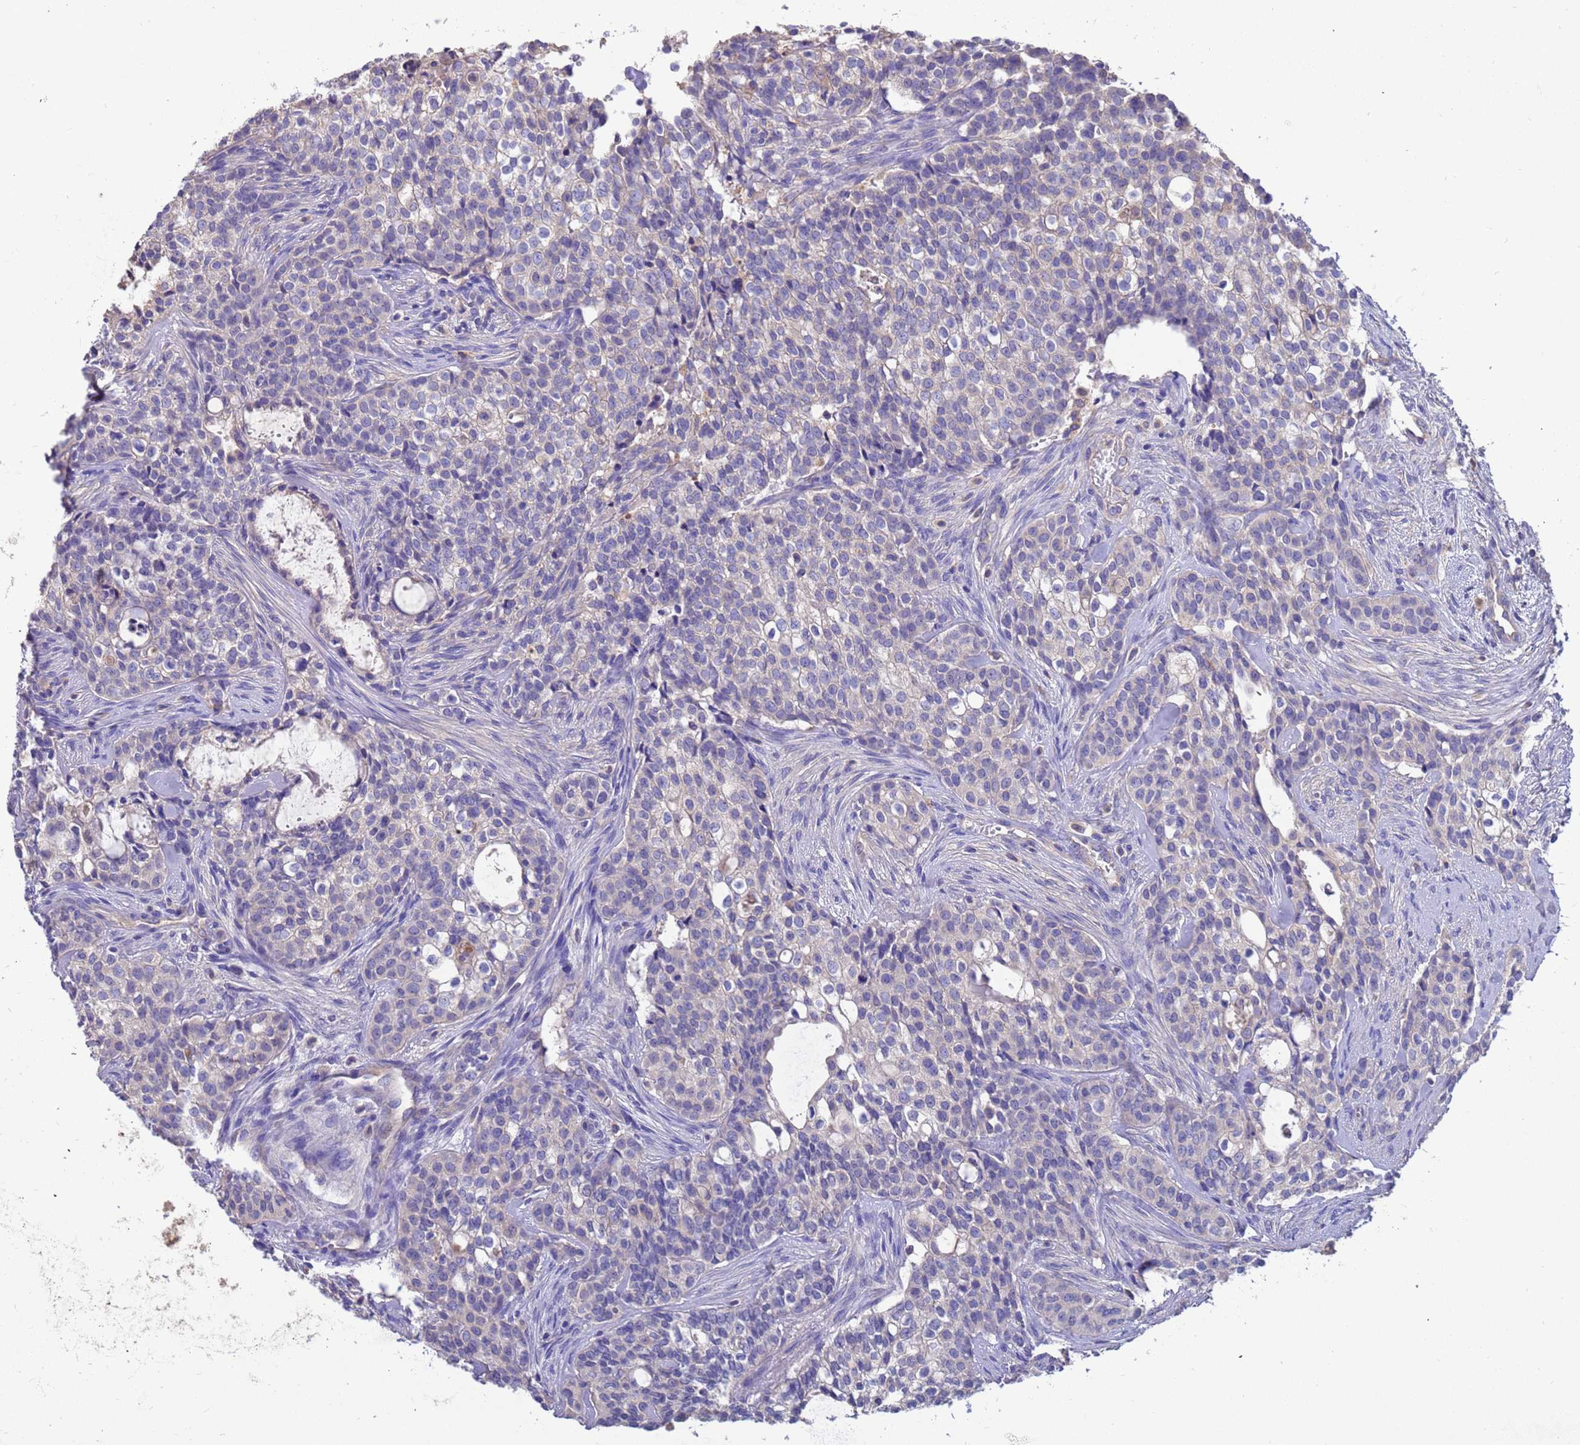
{"staining": {"intensity": "negative", "quantity": "none", "location": "none"}, "tissue": "head and neck cancer", "cell_type": "Tumor cells", "image_type": "cancer", "snomed": [{"axis": "morphology", "description": "Adenocarcinoma, NOS"}, {"axis": "topography", "description": "Head-Neck"}], "caption": "IHC photomicrograph of neoplastic tissue: adenocarcinoma (head and neck) stained with DAB (3,3'-diaminobenzidine) shows no significant protein staining in tumor cells.", "gene": "SRL", "patient": {"sex": "male", "age": 81}}